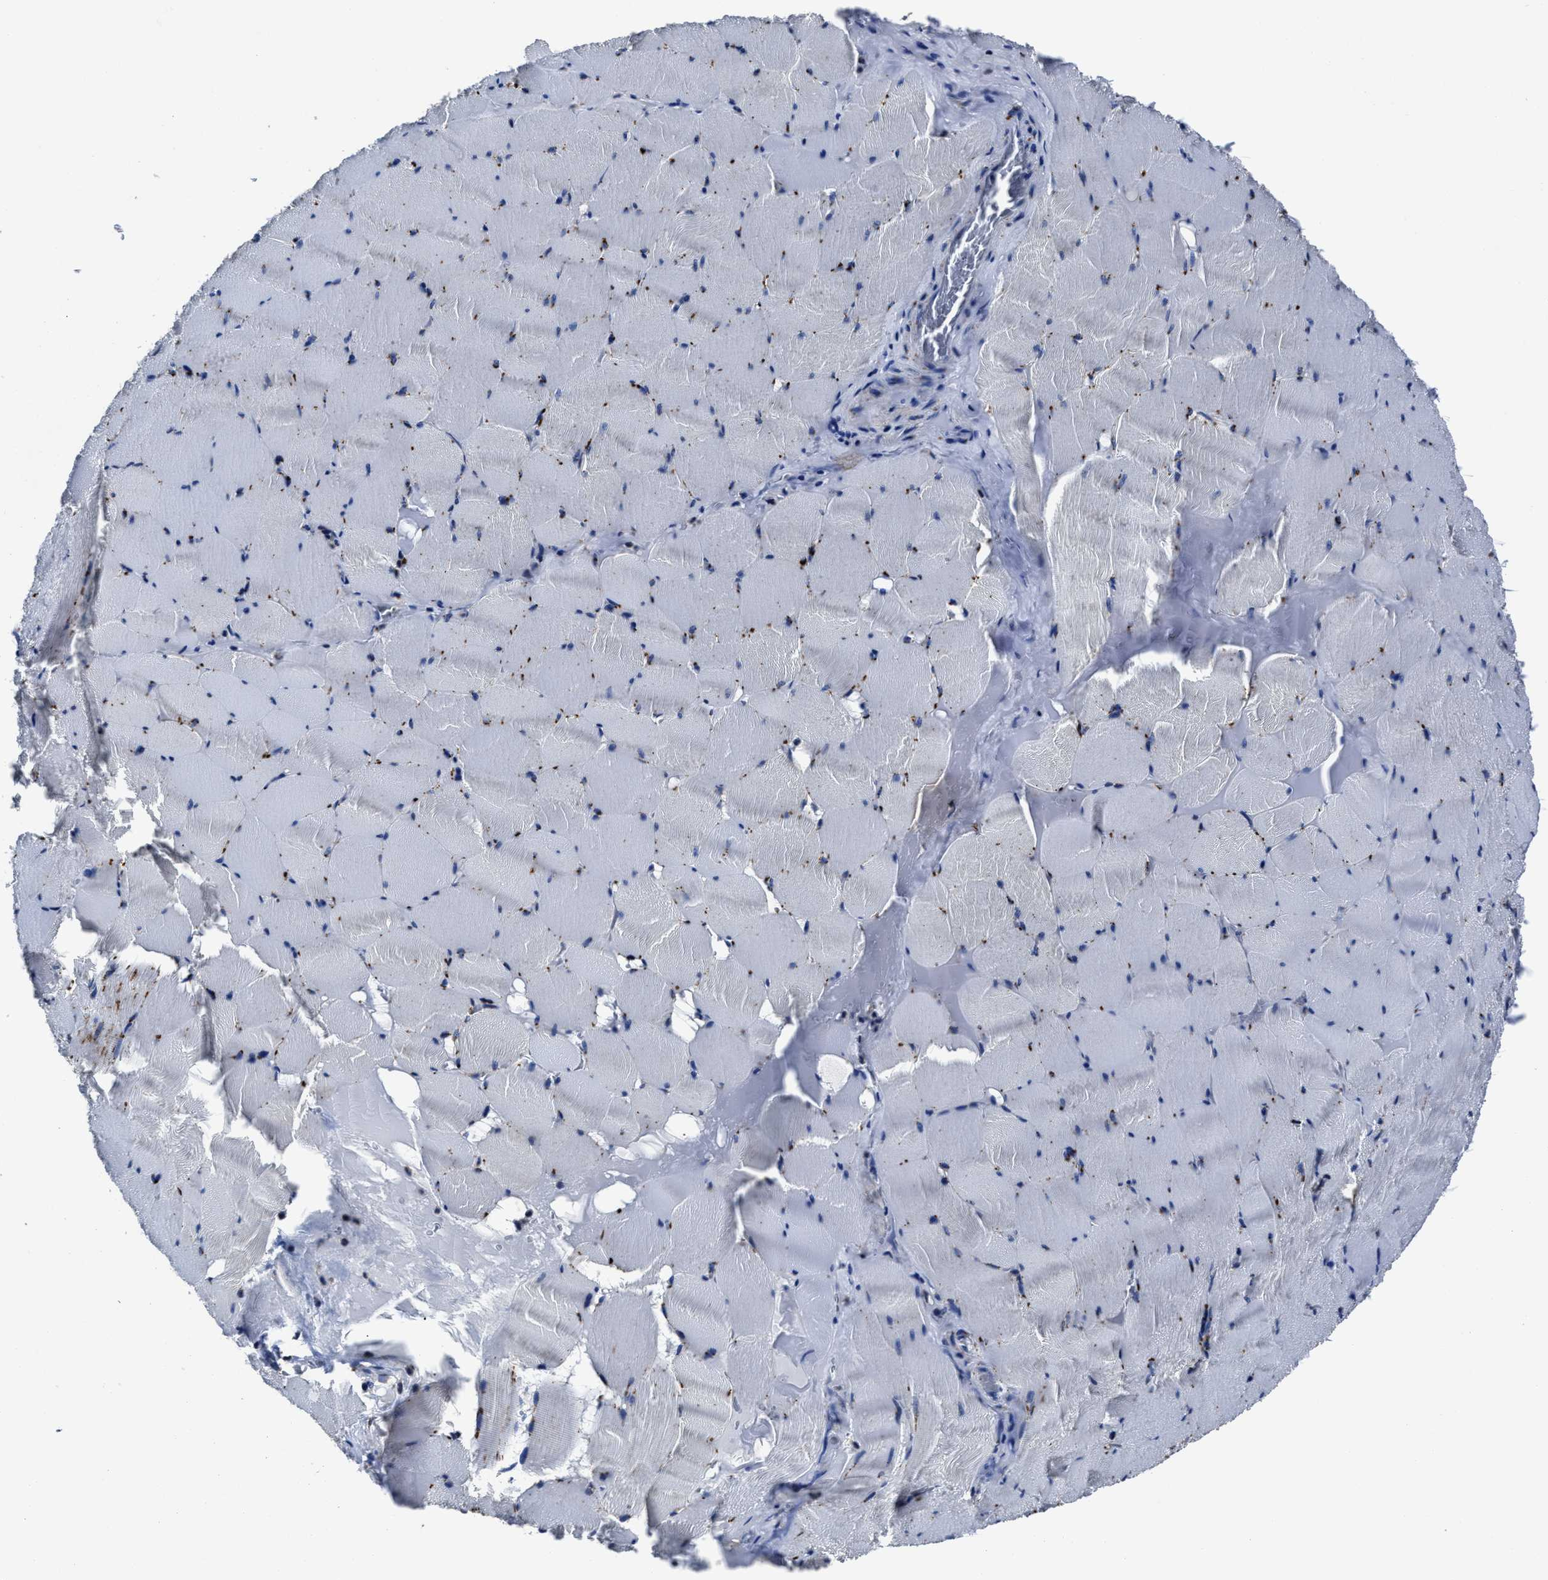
{"staining": {"intensity": "strong", "quantity": "<25%", "location": "cytoplasmic/membranous"}, "tissue": "skeletal muscle", "cell_type": "Myocytes", "image_type": "normal", "snomed": [{"axis": "morphology", "description": "Normal tissue, NOS"}, {"axis": "topography", "description": "Skeletal muscle"}], "caption": "Protein expression analysis of unremarkable skeletal muscle displays strong cytoplasmic/membranous positivity in approximately <25% of myocytes. Nuclei are stained in blue.", "gene": "LAMTOR4", "patient": {"sex": "male", "age": 62}}